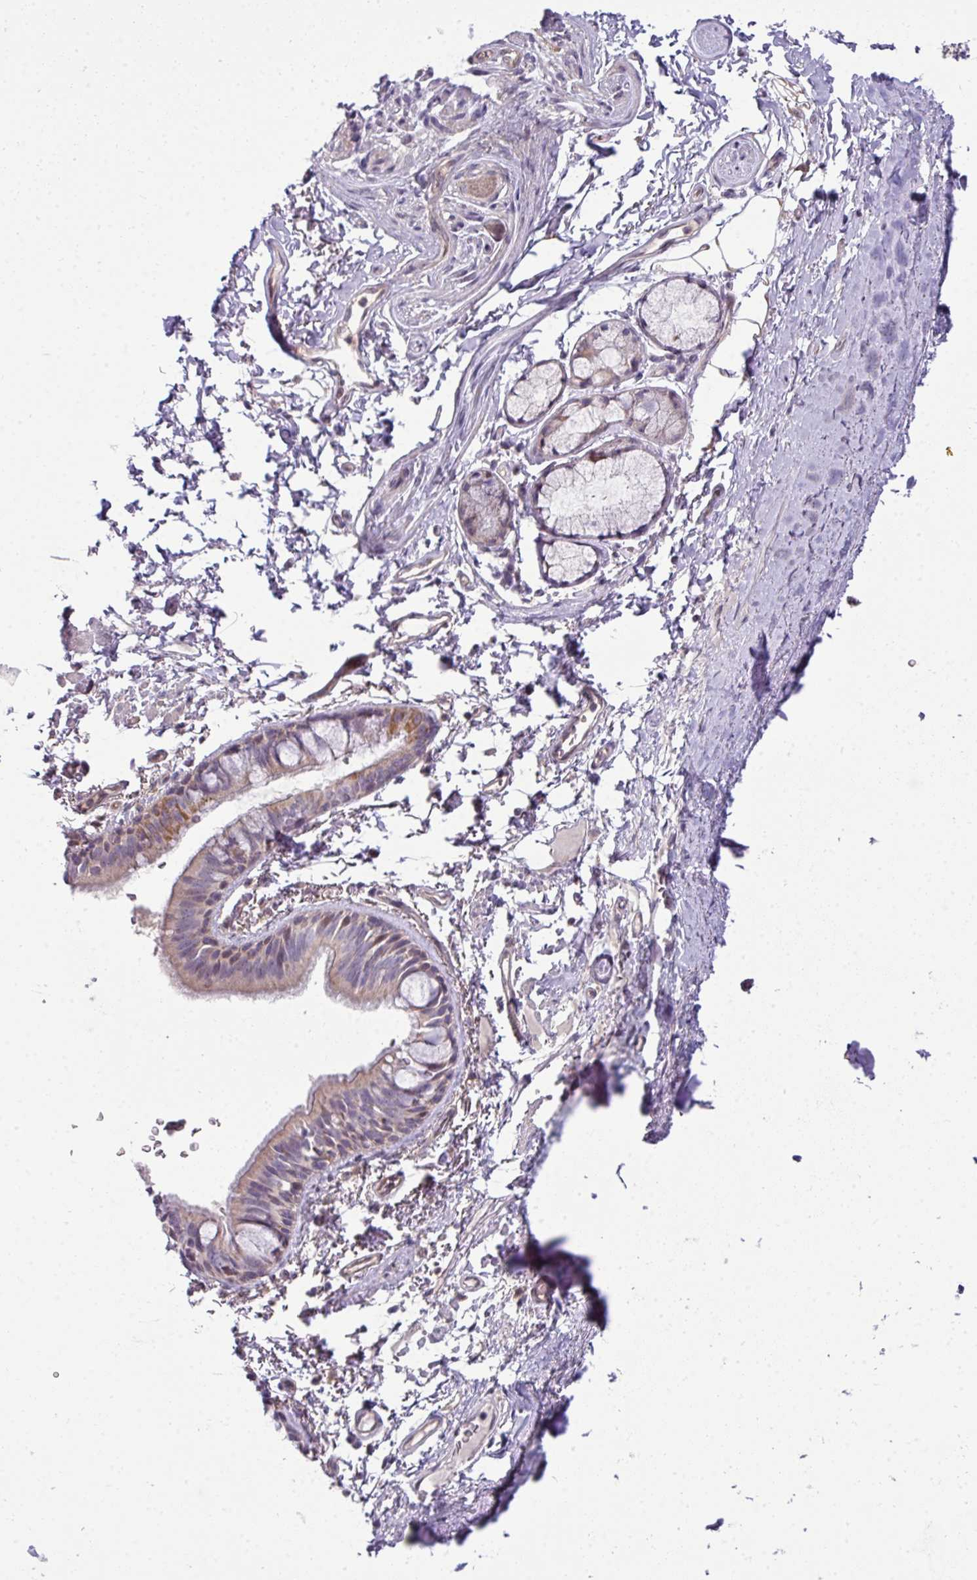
{"staining": {"intensity": "moderate", "quantity": "<25%", "location": "cytoplasmic/membranous,nuclear"}, "tissue": "bronchus", "cell_type": "Respiratory epithelial cells", "image_type": "normal", "snomed": [{"axis": "morphology", "description": "Normal tissue, NOS"}, {"axis": "topography", "description": "Bronchus"}], "caption": "IHC staining of normal bronchus, which demonstrates low levels of moderate cytoplasmic/membranous,nuclear expression in approximately <25% of respiratory epithelial cells indicating moderate cytoplasmic/membranous,nuclear protein positivity. The staining was performed using DAB (3,3'-diaminobenzidine) (brown) for protein detection and nuclei were counterstained in hematoxylin (blue).", "gene": "STAT5A", "patient": {"sex": "male", "age": 70}}